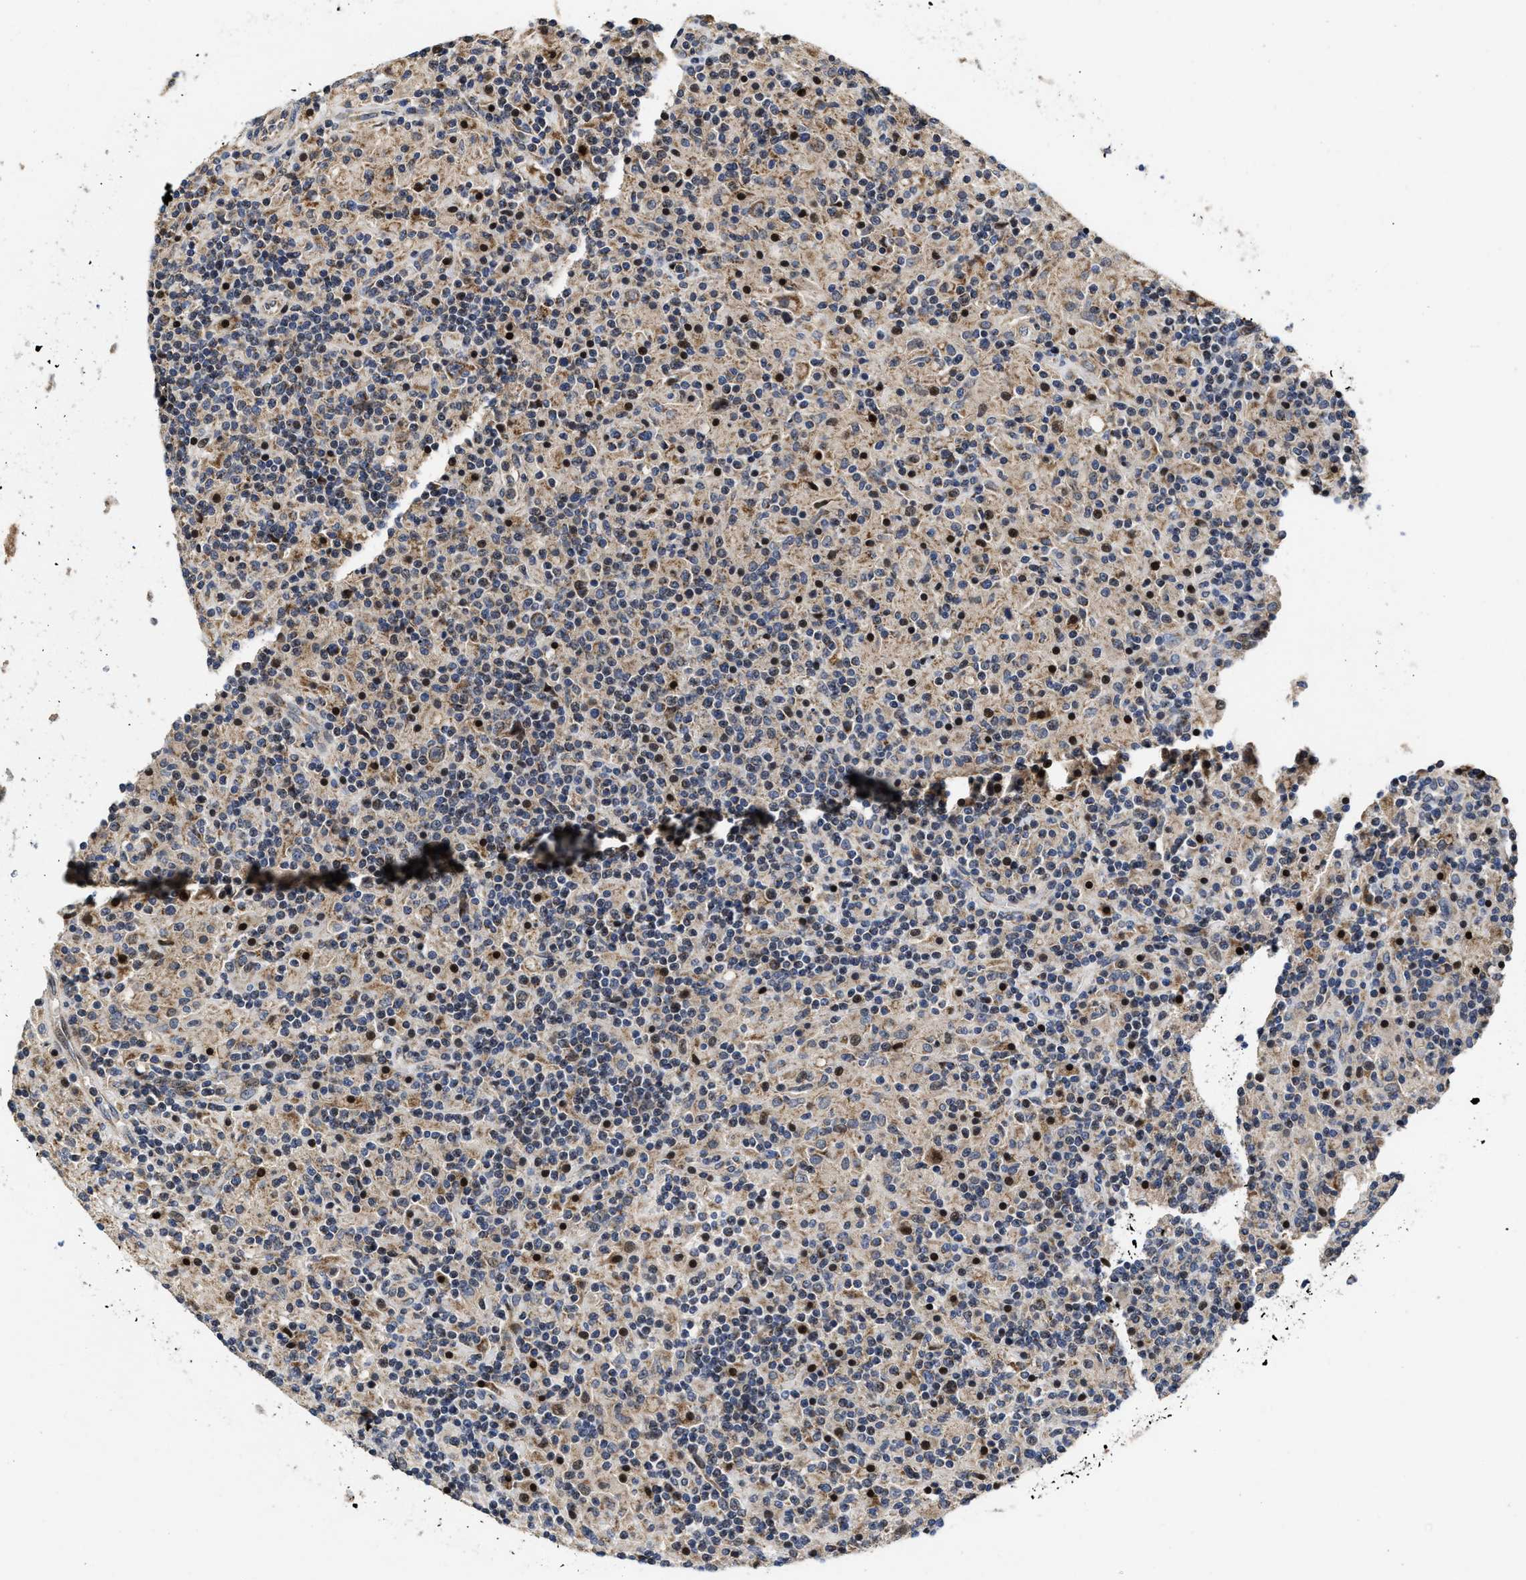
{"staining": {"intensity": "weak", "quantity": "<25%", "location": "cytoplasmic/membranous"}, "tissue": "glioma", "cell_type": "Tumor cells", "image_type": "cancer", "snomed": [{"axis": "morphology", "description": "Glioma, malignant, High grade"}, {"axis": "topography", "description": "Brain"}], "caption": "Immunohistochemistry micrograph of human high-grade glioma (malignant) stained for a protein (brown), which displays no positivity in tumor cells.", "gene": "SCYL2", "patient": {"sex": "female", "age": 59}}